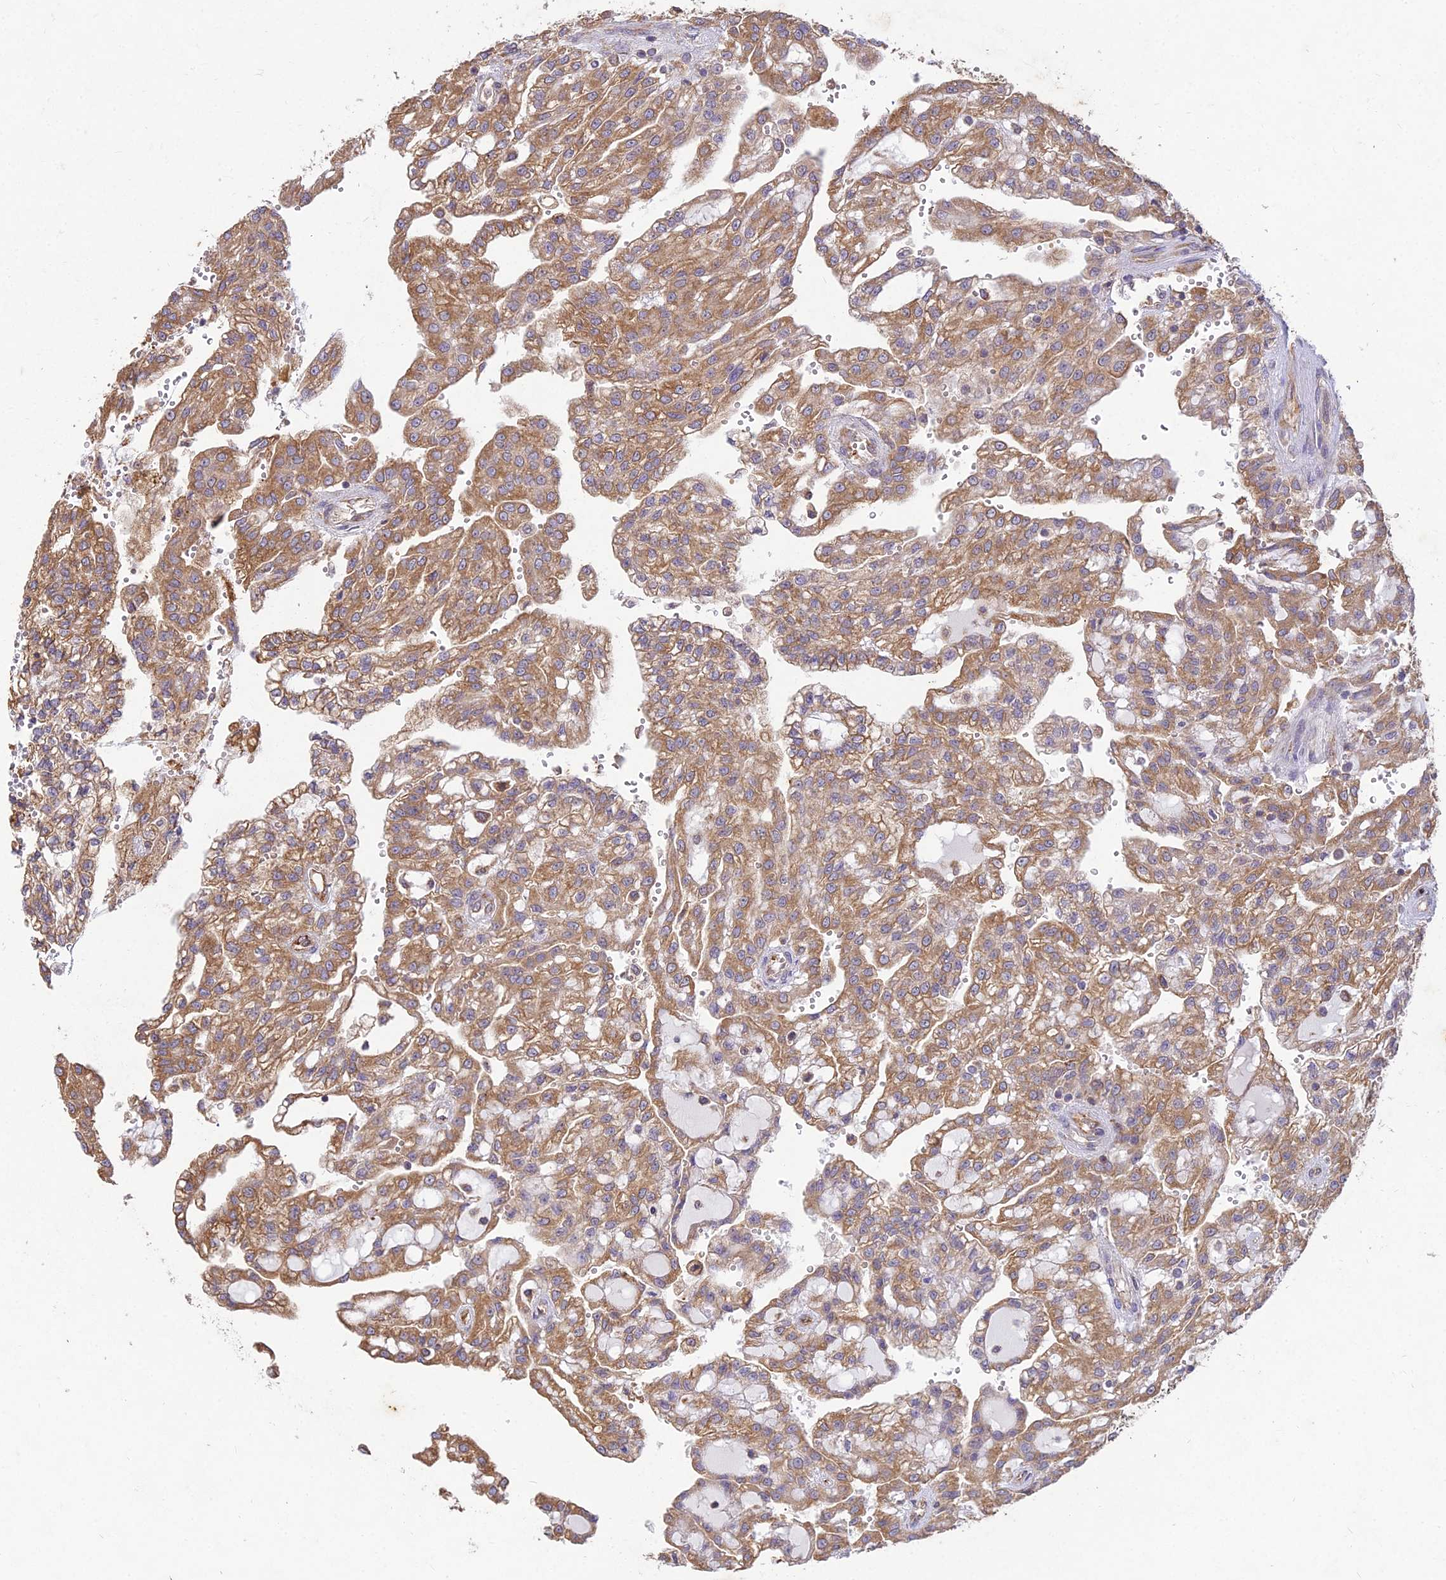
{"staining": {"intensity": "moderate", "quantity": ">75%", "location": "cytoplasmic/membranous"}, "tissue": "renal cancer", "cell_type": "Tumor cells", "image_type": "cancer", "snomed": [{"axis": "morphology", "description": "Adenocarcinoma, NOS"}, {"axis": "topography", "description": "Kidney"}], "caption": "IHC histopathology image of neoplastic tissue: adenocarcinoma (renal) stained using immunohistochemistry (IHC) displays medium levels of moderate protein expression localized specifically in the cytoplasmic/membranous of tumor cells, appearing as a cytoplasmic/membranous brown color.", "gene": "NXNL2", "patient": {"sex": "male", "age": 63}}